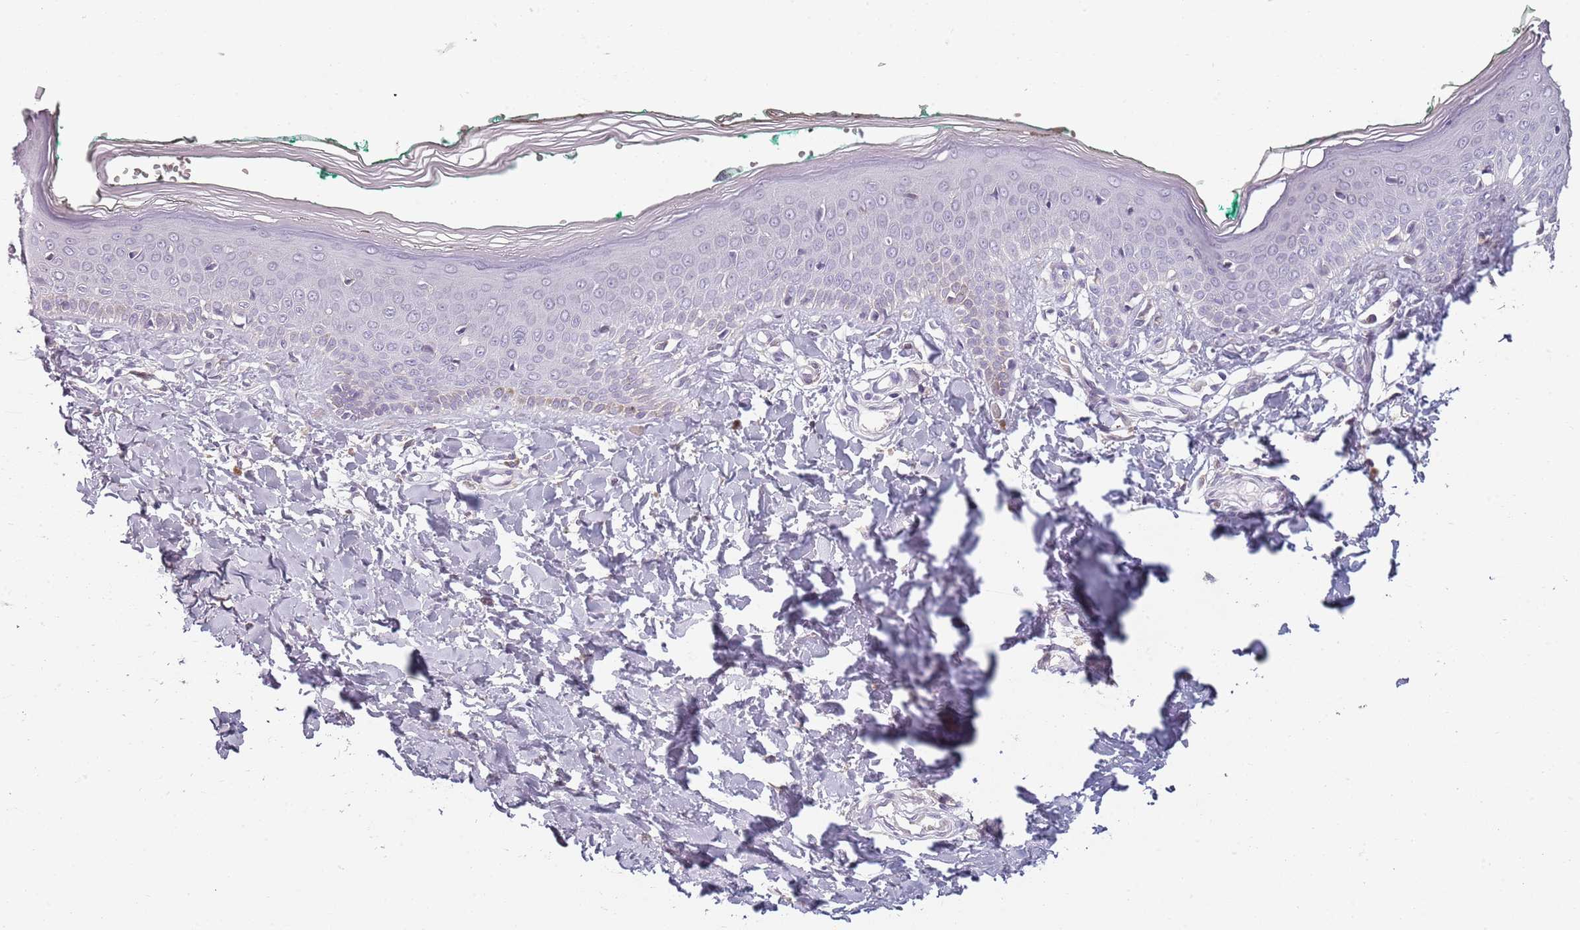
{"staining": {"intensity": "negative", "quantity": "none", "location": "none"}, "tissue": "skin", "cell_type": "Fibroblasts", "image_type": "normal", "snomed": [{"axis": "morphology", "description": "Normal tissue, NOS"}, {"axis": "morphology", "description": "Malignant melanoma, NOS"}, {"axis": "topography", "description": "Skin"}], "caption": "Human skin stained for a protein using IHC shows no expression in fibroblasts.", "gene": "CC2D2B", "patient": {"sex": "male", "age": 62}}